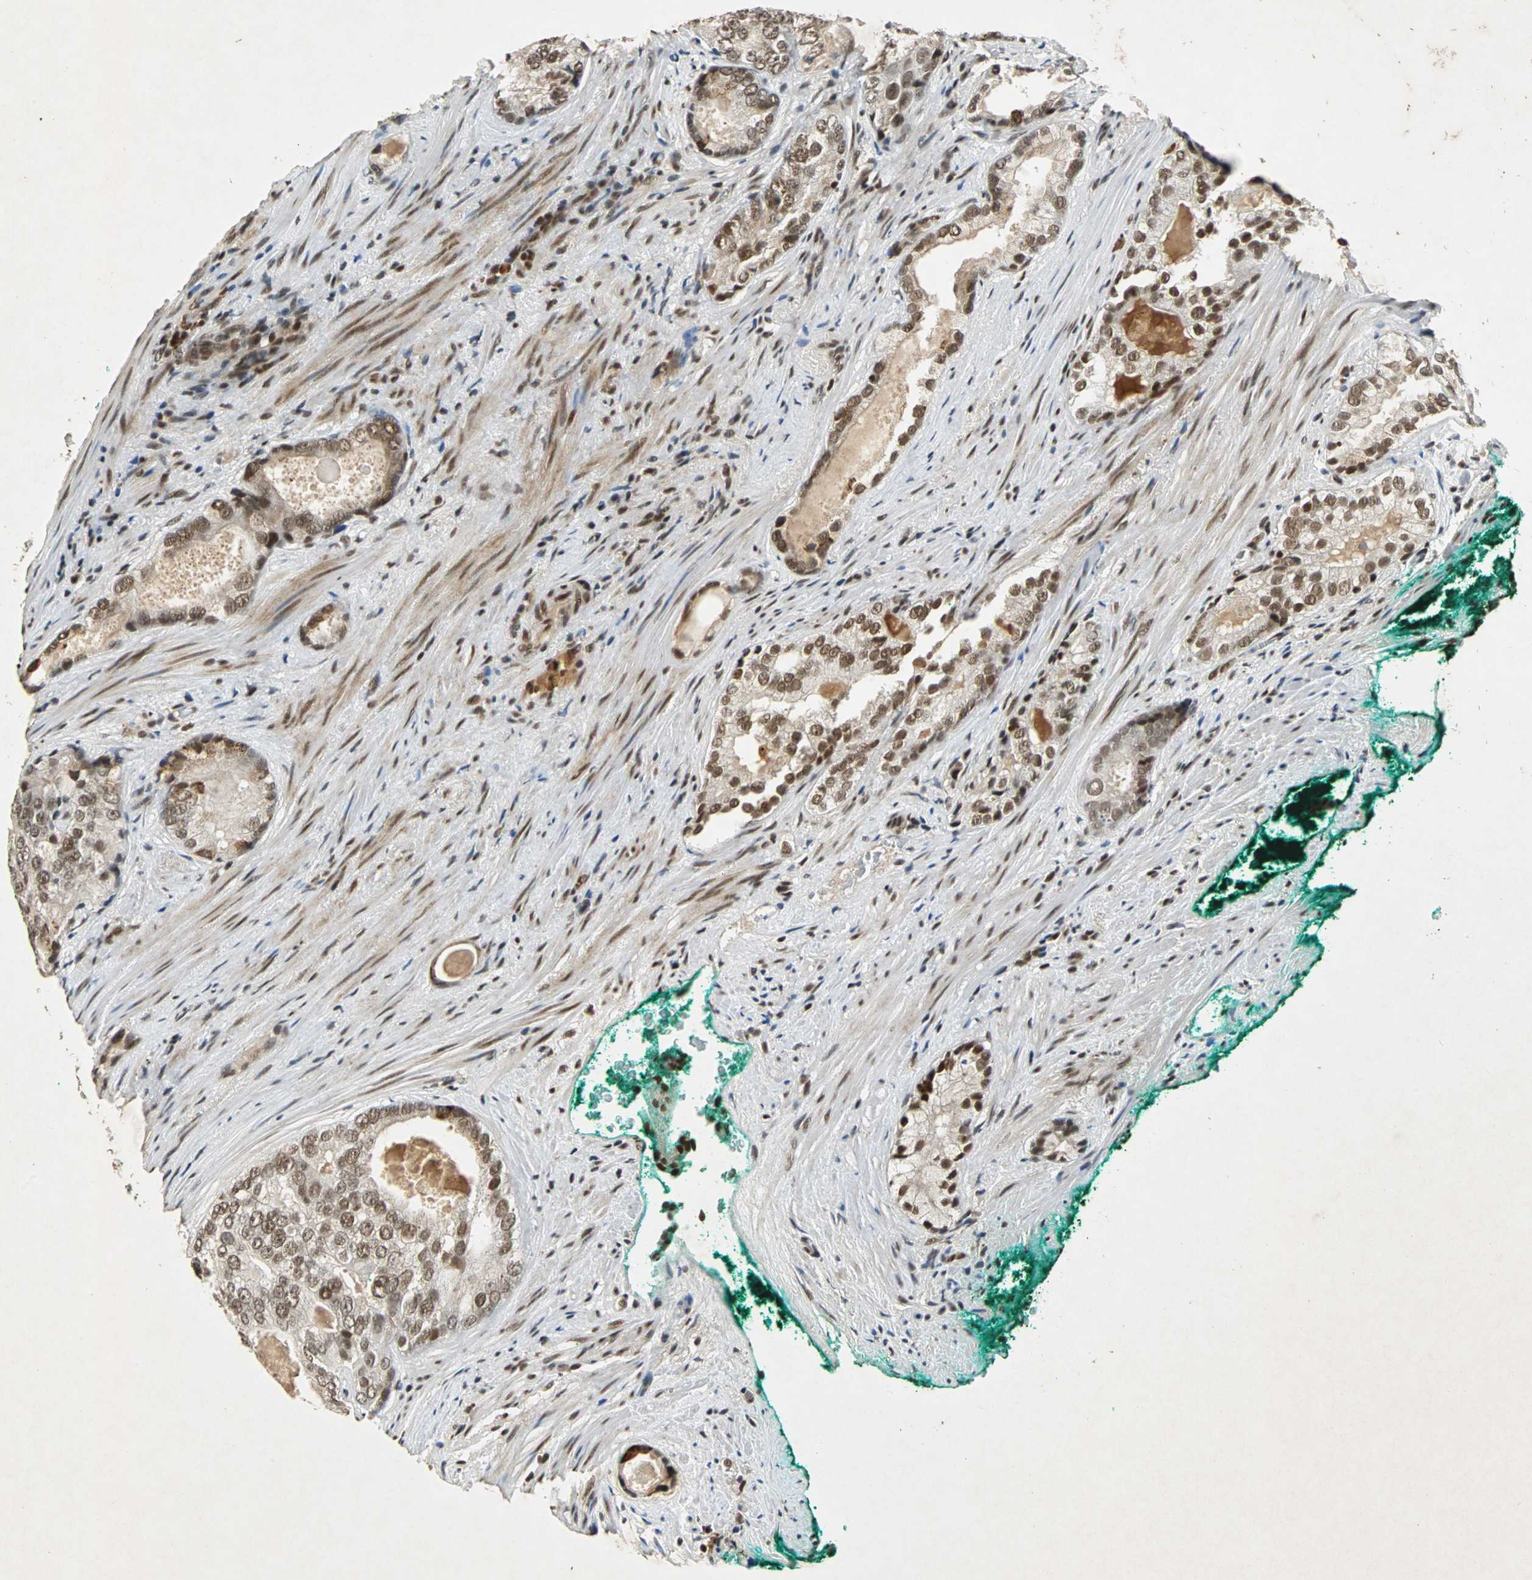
{"staining": {"intensity": "moderate", "quantity": ">75%", "location": "nuclear"}, "tissue": "prostate cancer", "cell_type": "Tumor cells", "image_type": "cancer", "snomed": [{"axis": "morphology", "description": "Adenocarcinoma, High grade"}, {"axis": "topography", "description": "Prostate"}], "caption": "Protein expression analysis of prostate cancer exhibits moderate nuclear expression in approximately >75% of tumor cells.", "gene": "TAF5", "patient": {"sex": "male", "age": 66}}